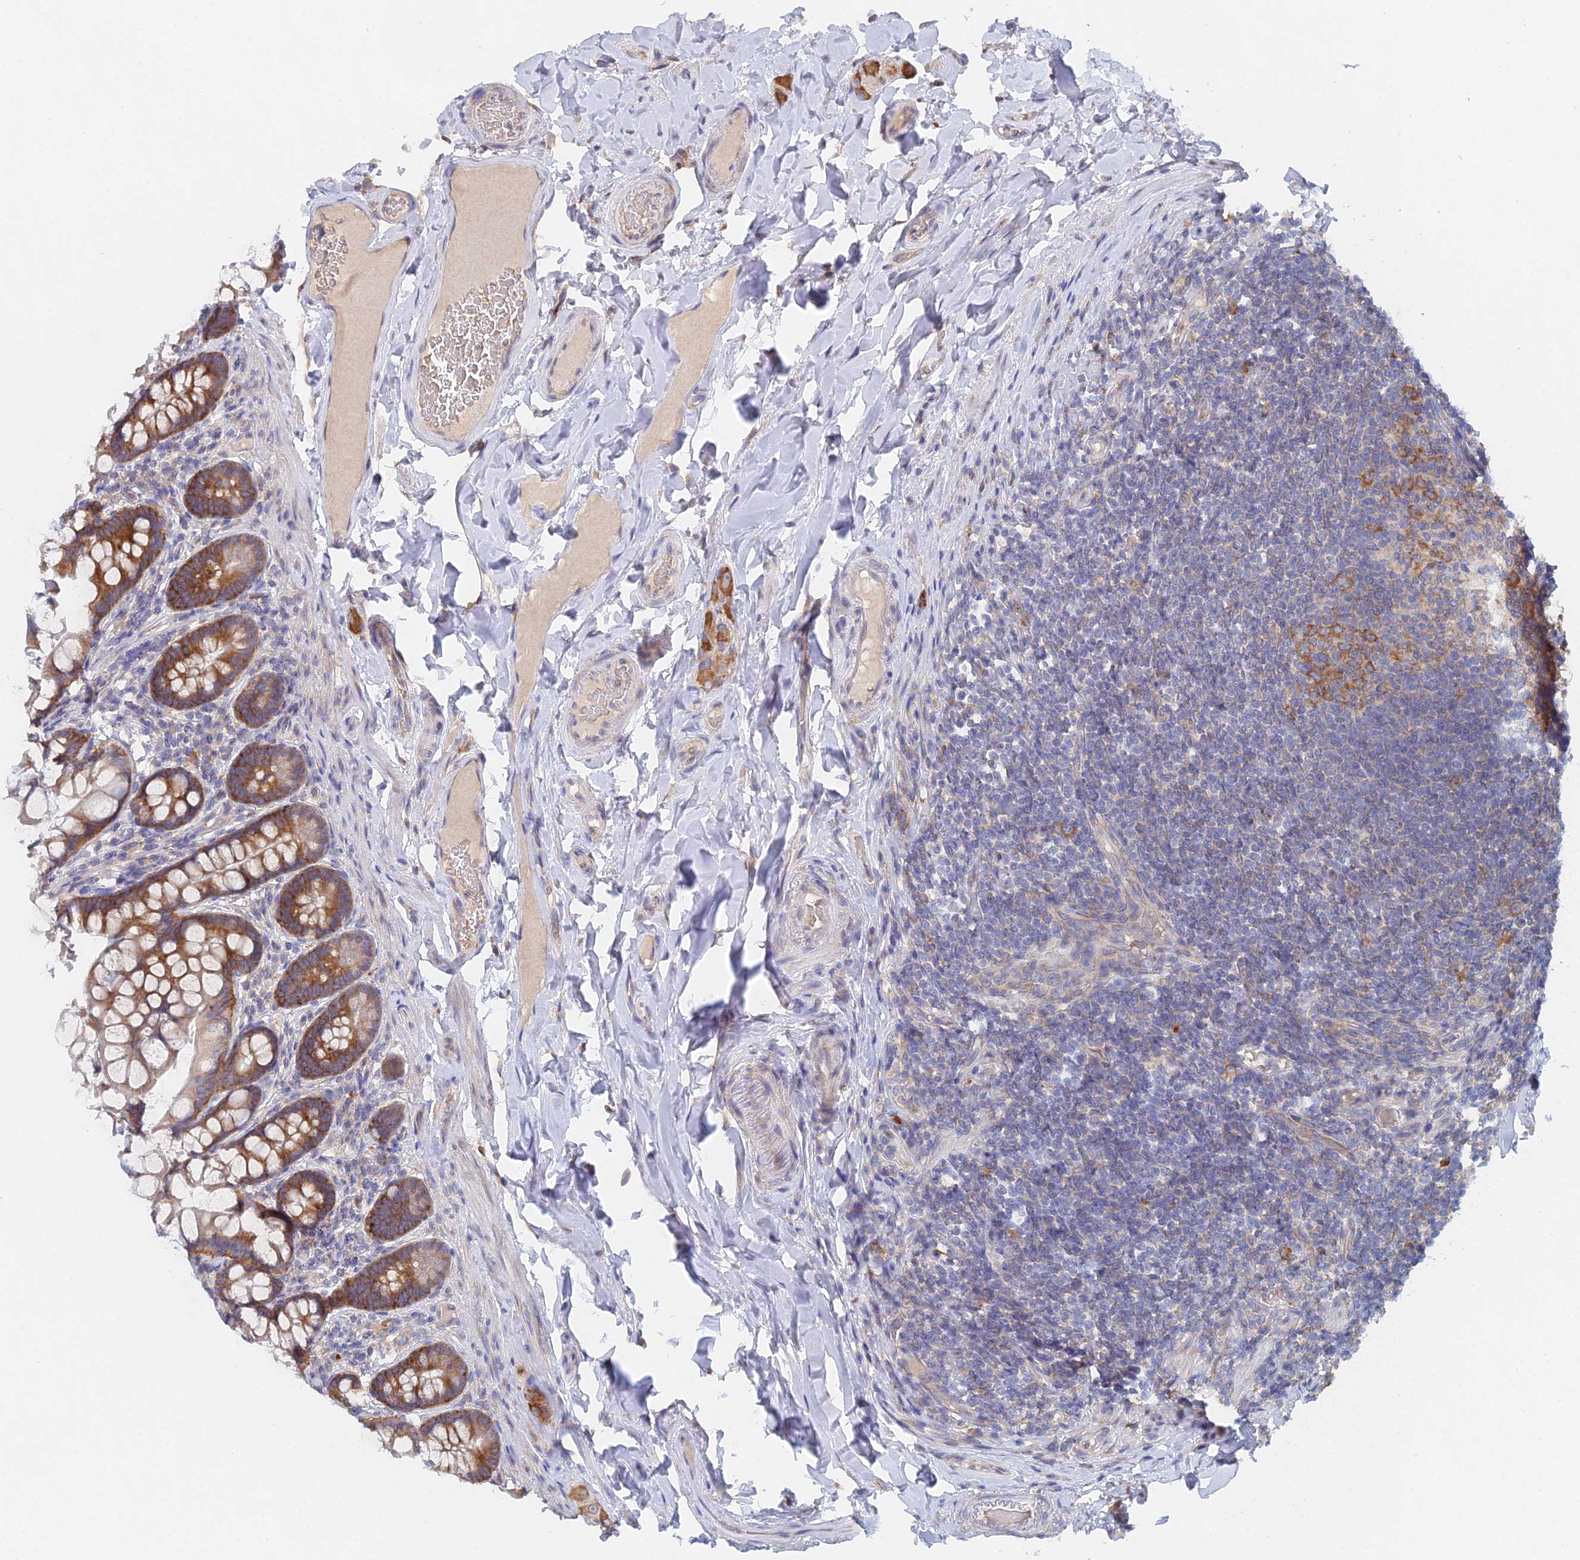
{"staining": {"intensity": "strong", "quantity": "25%-75%", "location": "cytoplasmic/membranous"}, "tissue": "small intestine", "cell_type": "Glandular cells", "image_type": "normal", "snomed": [{"axis": "morphology", "description": "Normal tissue, NOS"}, {"axis": "topography", "description": "Small intestine"}], "caption": "Immunohistochemical staining of unremarkable human small intestine shows high levels of strong cytoplasmic/membranous positivity in approximately 25%-75% of glandular cells. The staining was performed using DAB to visualize the protein expression in brown, while the nuclei were stained in blue with hematoxylin (Magnification: 20x).", "gene": "ELOF1", "patient": {"sex": "male", "age": 70}}